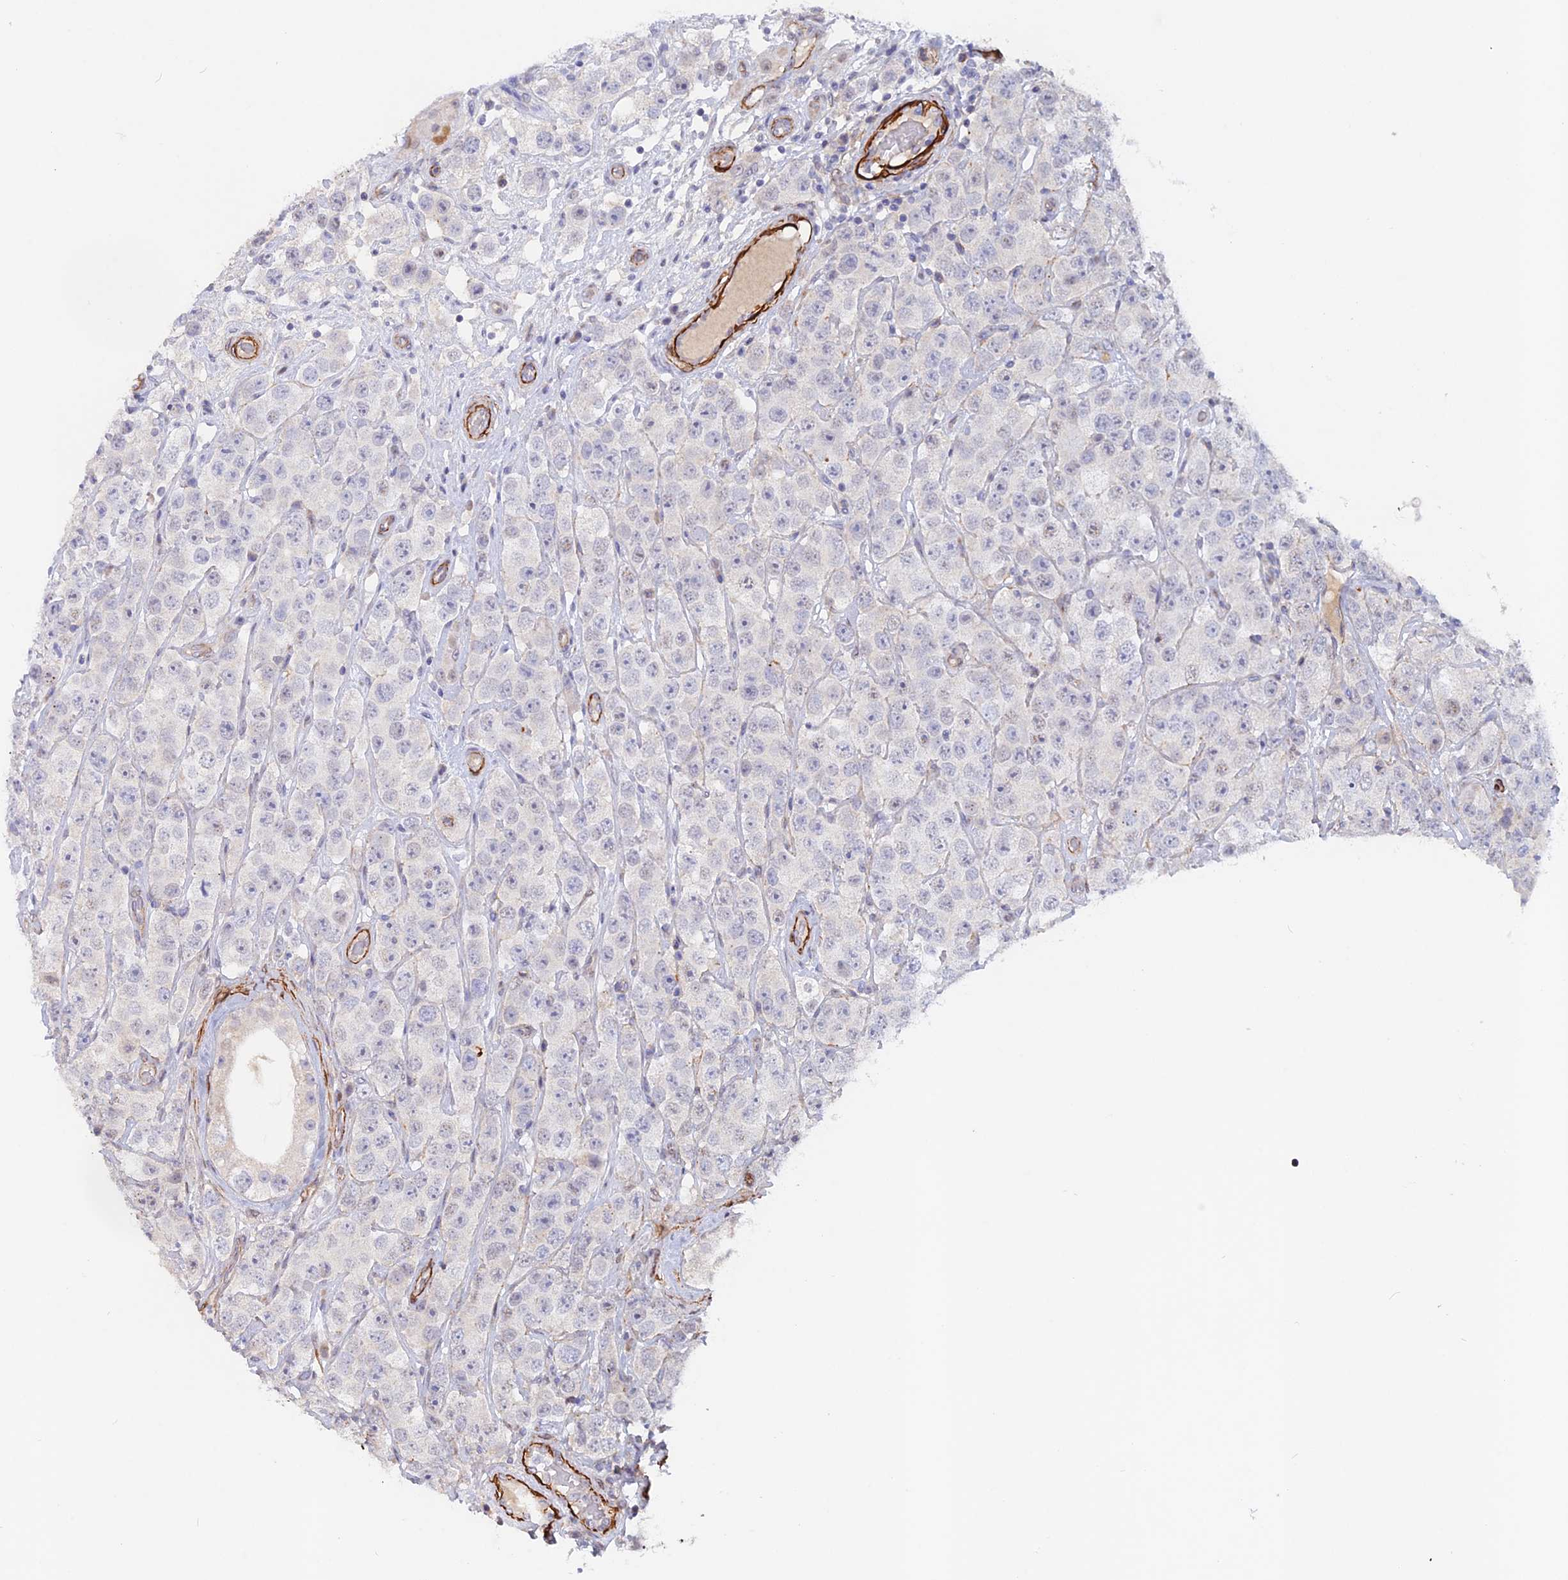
{"staining": {"intensity": "negative", "quantity": "none", "location": "none"}, "tissue": "testis cancer", "cell_type": "Tumor cells", "image_type": "cancer", "snomed": [{"axis": "morphology", "description": "Seminoma, NOS"}, {"axis": "topography", "description": "Testis"}], "caption": "Testis seminoma stained for a protein using immunohistochemistry exhibits no expression tumor cells.", "gene": "CCDC154", "patient": {"sex": "male", "age": 28}}